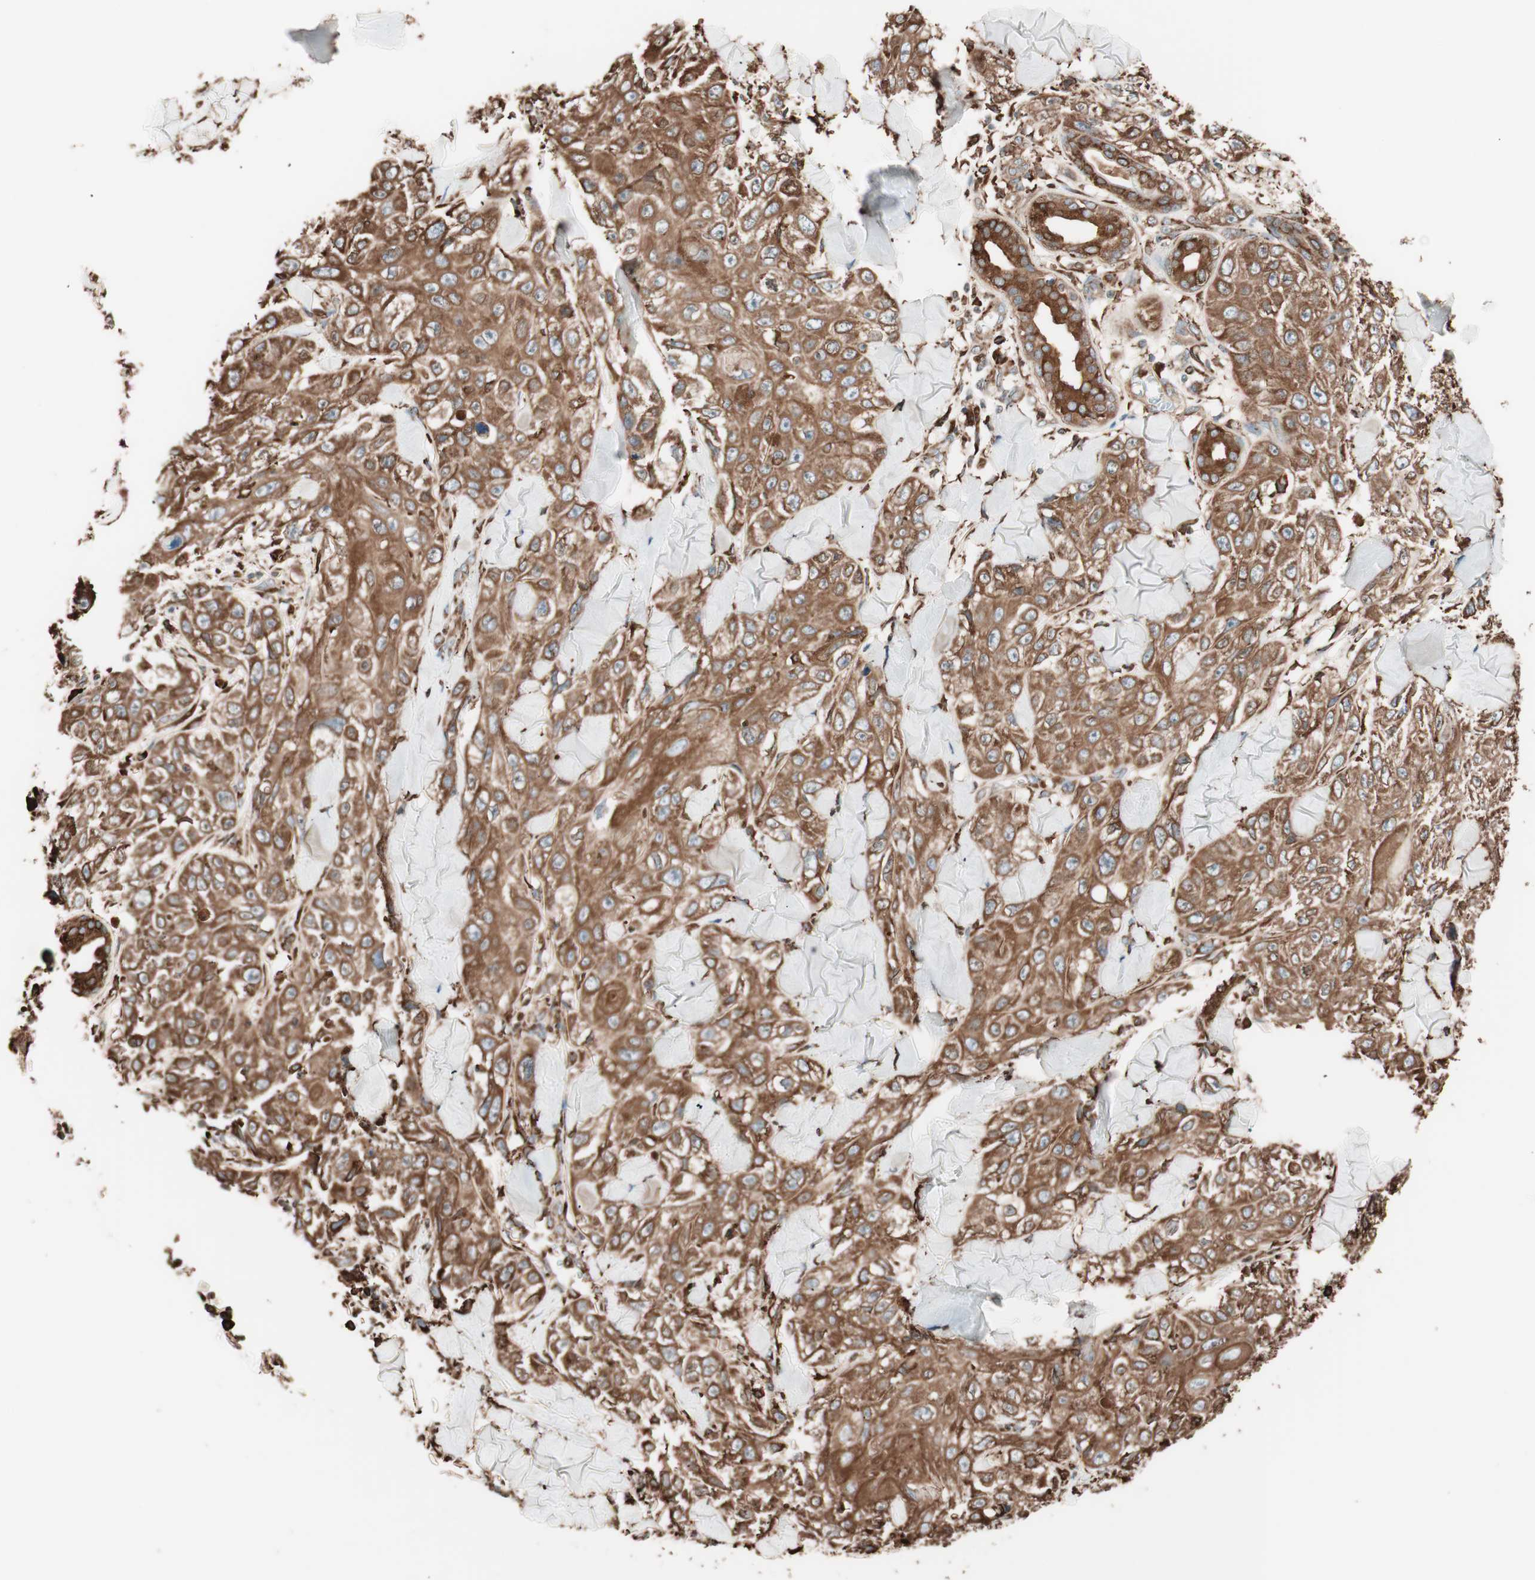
{"staining": {"intensity": "strong", "quantity": ">75%", "location": "cytoplasmic/membranous"}, "tissue": "skin cancer", "cell_type": "Tumor cells", "image_type": "cancer", "snomed": [{"axis": "morphology", "description": "Squamous cell carcinoma, NOS"}, {"axis": "topography", "description": "Skin"}], "caption": "Protein staining of skin squamous cell carcinoma tissue demonstrates strong cytoplasmic/membranous positivity in approximately >75% of tumor cells.", "gene": "VEGFA", "patient": {"sex": "male", "age": 86}}